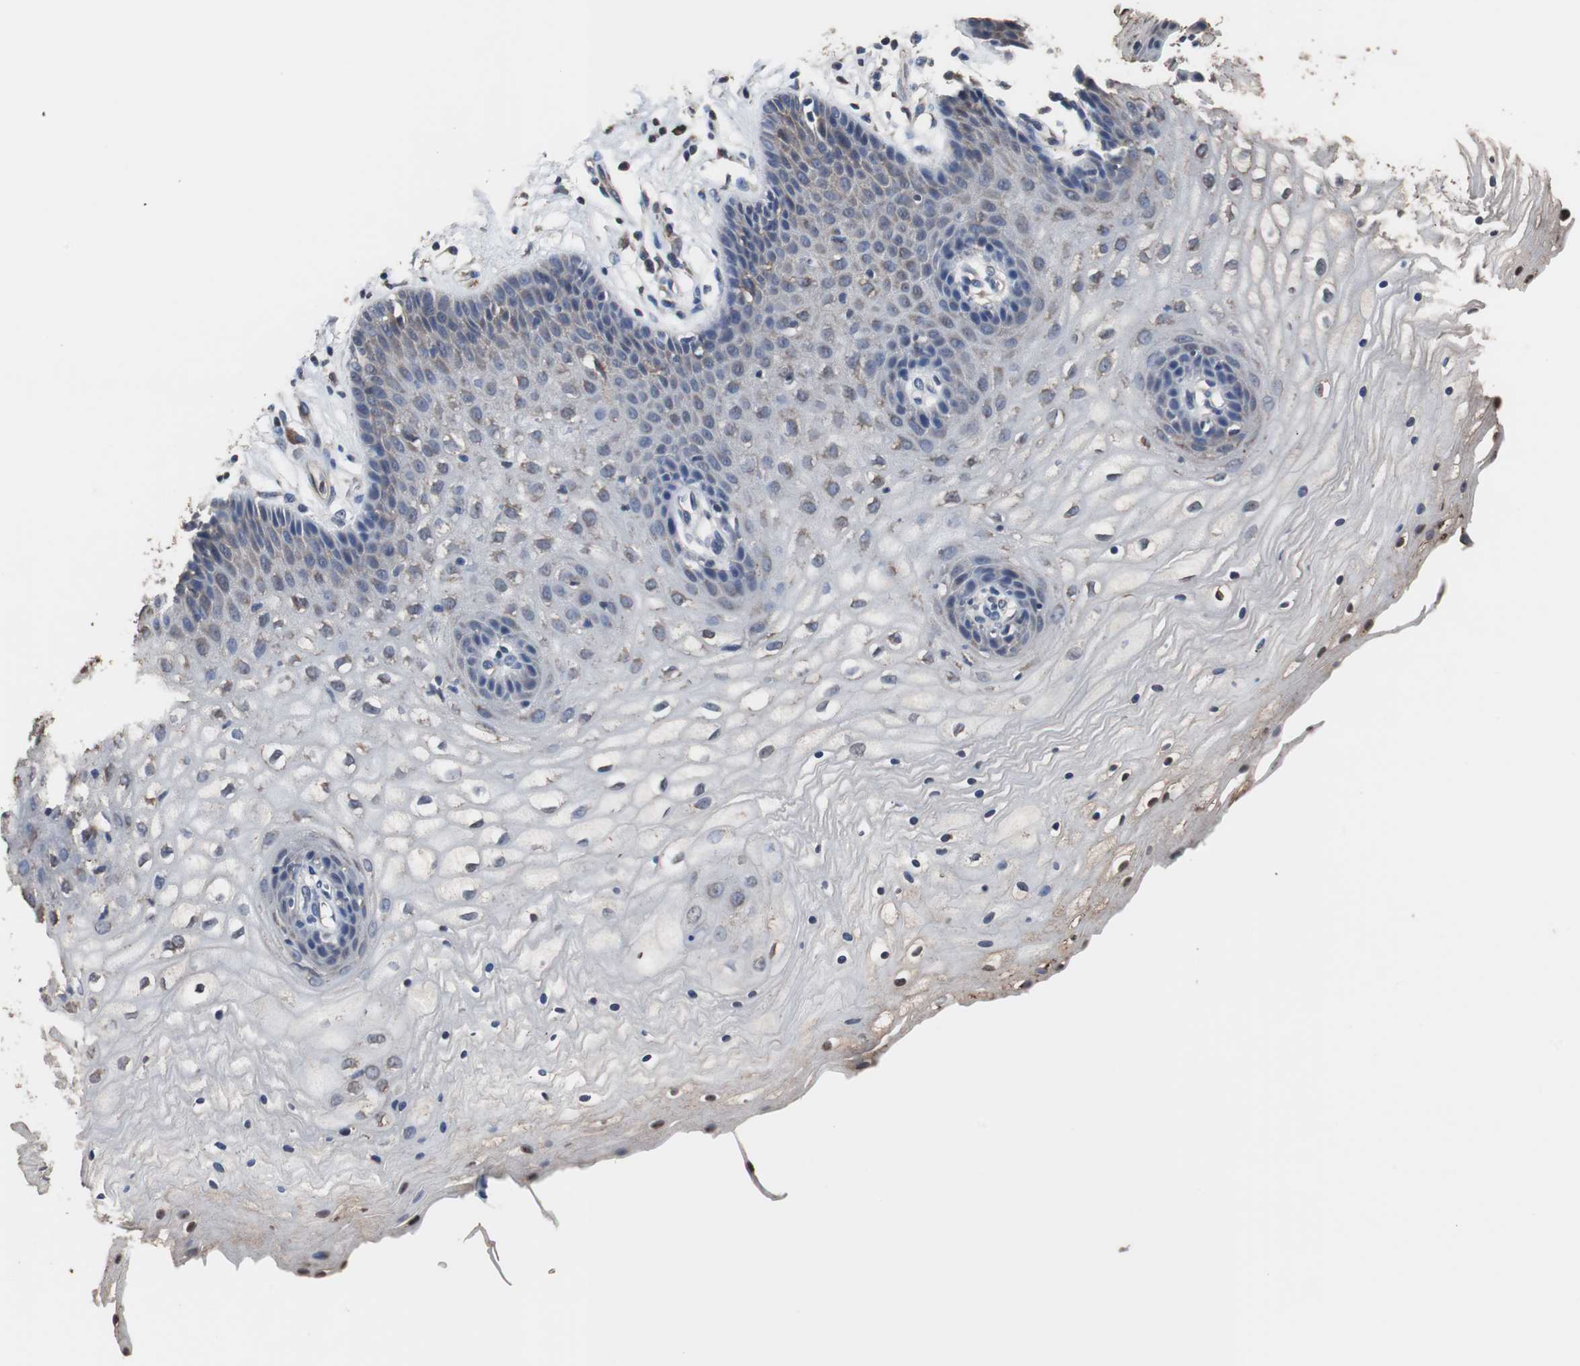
{"staining": {"intensity": "weak", "quantity": "<25%", "location": "cytoplasmic/membranous"}, "tissue": "vagina", "cell_type": "Squamous epithelial cells", "image_type": "normal", "snomed": [{"axis": "morphology", "description": "Normal tissue, NOS"}, {"axis": "topography", "description": "Vagina"}], "caption": "An immunohistochemistry (IHC) photomicrograph of benign vagina is shown. There is no staining in squamous epithelial cells of vagina. Nuclei are stained in blue.", "gene": "SCIMP", "patient": {"sex": "female", "age": 34}}